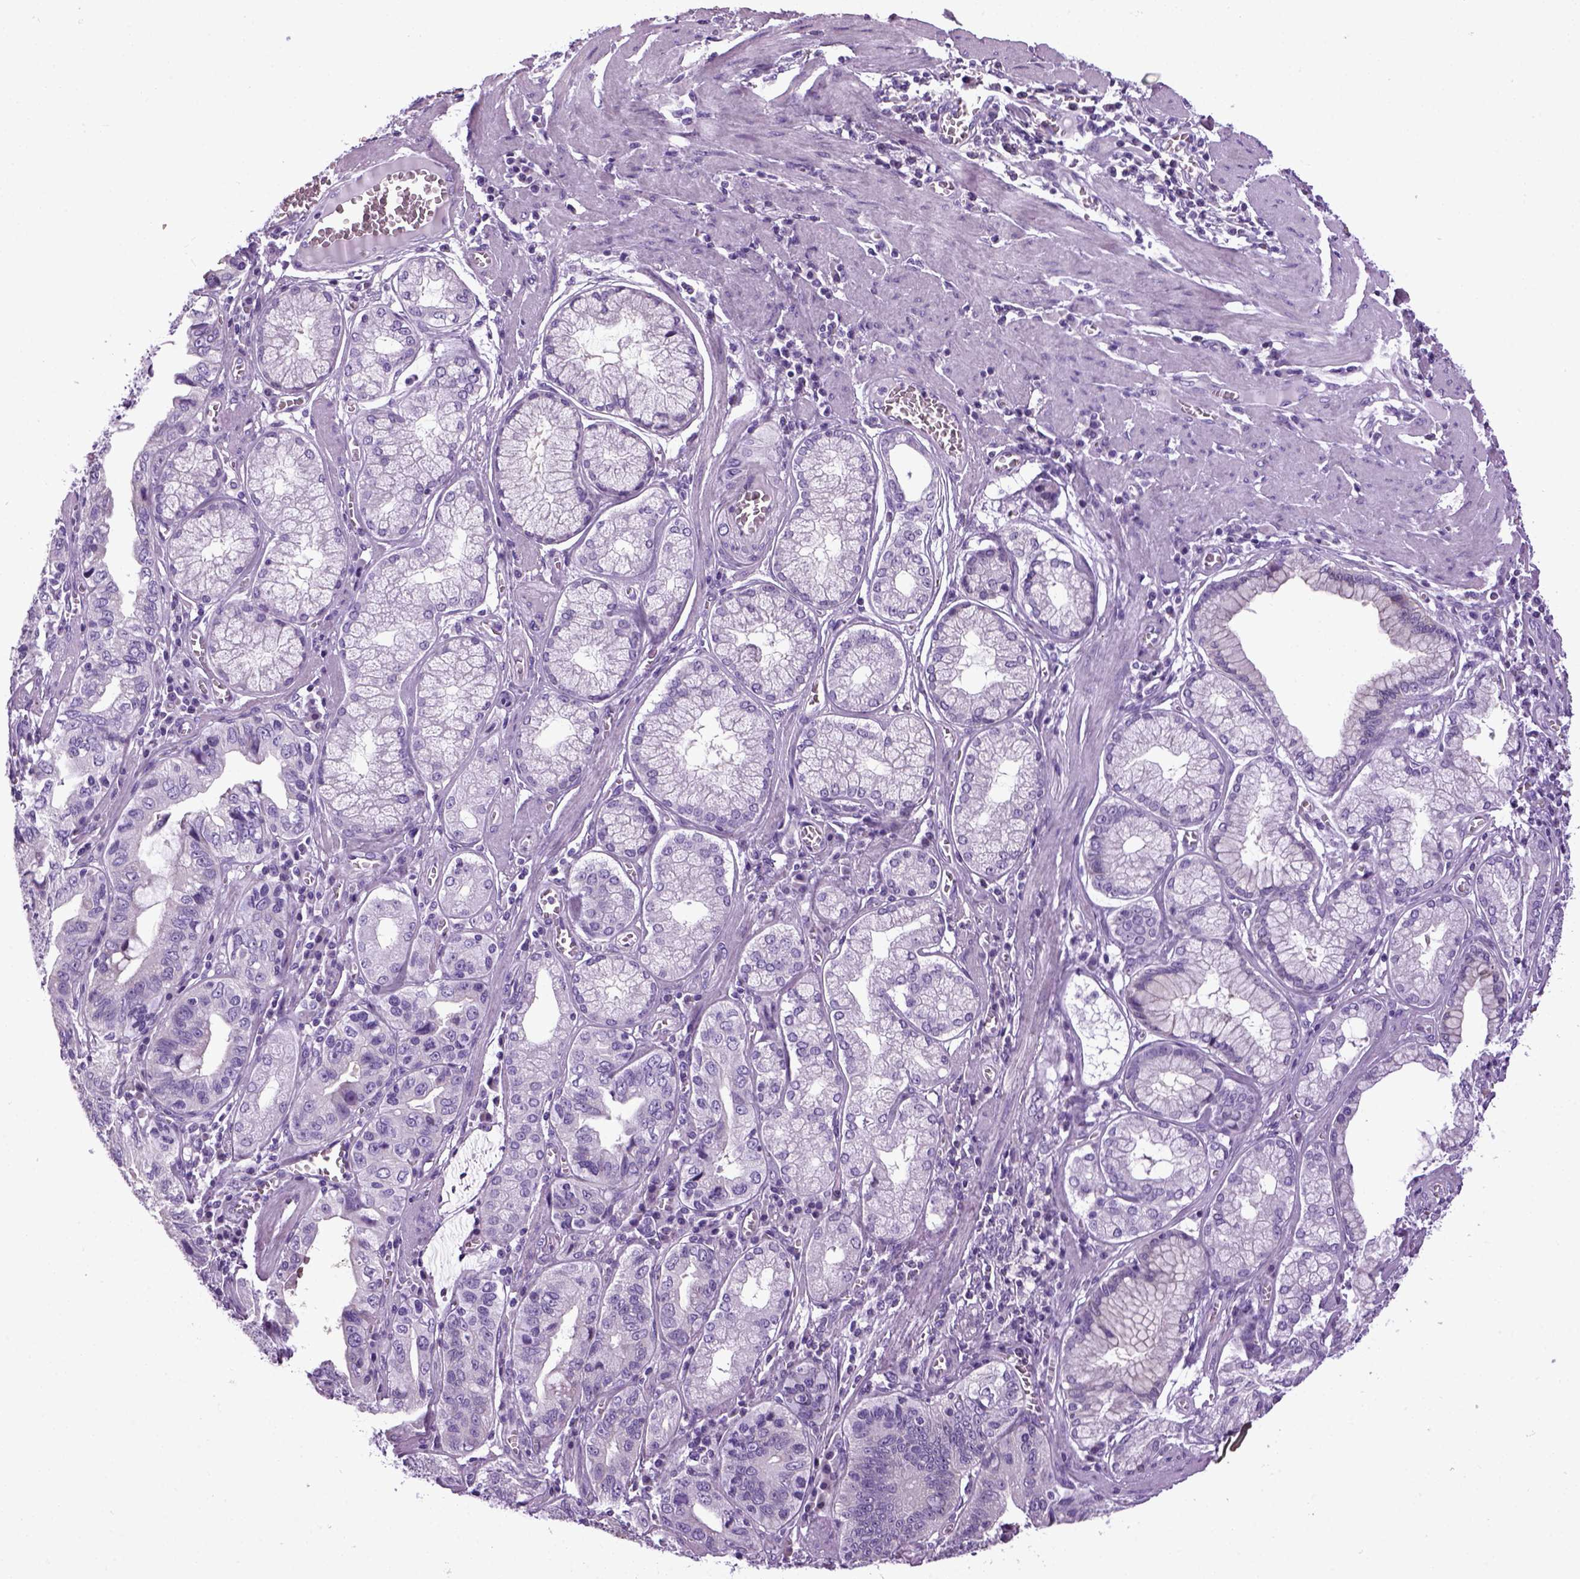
{"staining": {"intensity": "negative", "quantity": "none", "location": "none"}, "tissue": "stomach cancer", "cell_type": "Tumor cells", "image_type": "cancer", "snomed": [{"axis": "morphology", "description": "Adenocarcinoma, NOS"}, {"axis": "topography", "description": "Stomach, lower"}], "caption": "Photomicrograph shows no significant protein staining in tumor cells of adenocarcinoma (stomach). Brightfield microscopy of immunohistochemistry (IHC) stained with DAB (3,3'-diaminobenzidine) (brown) and hematoxylin (blue), captured at high magnification.", "gene": "HMCN2", "patient": {"sex": "female", "age": 76}}